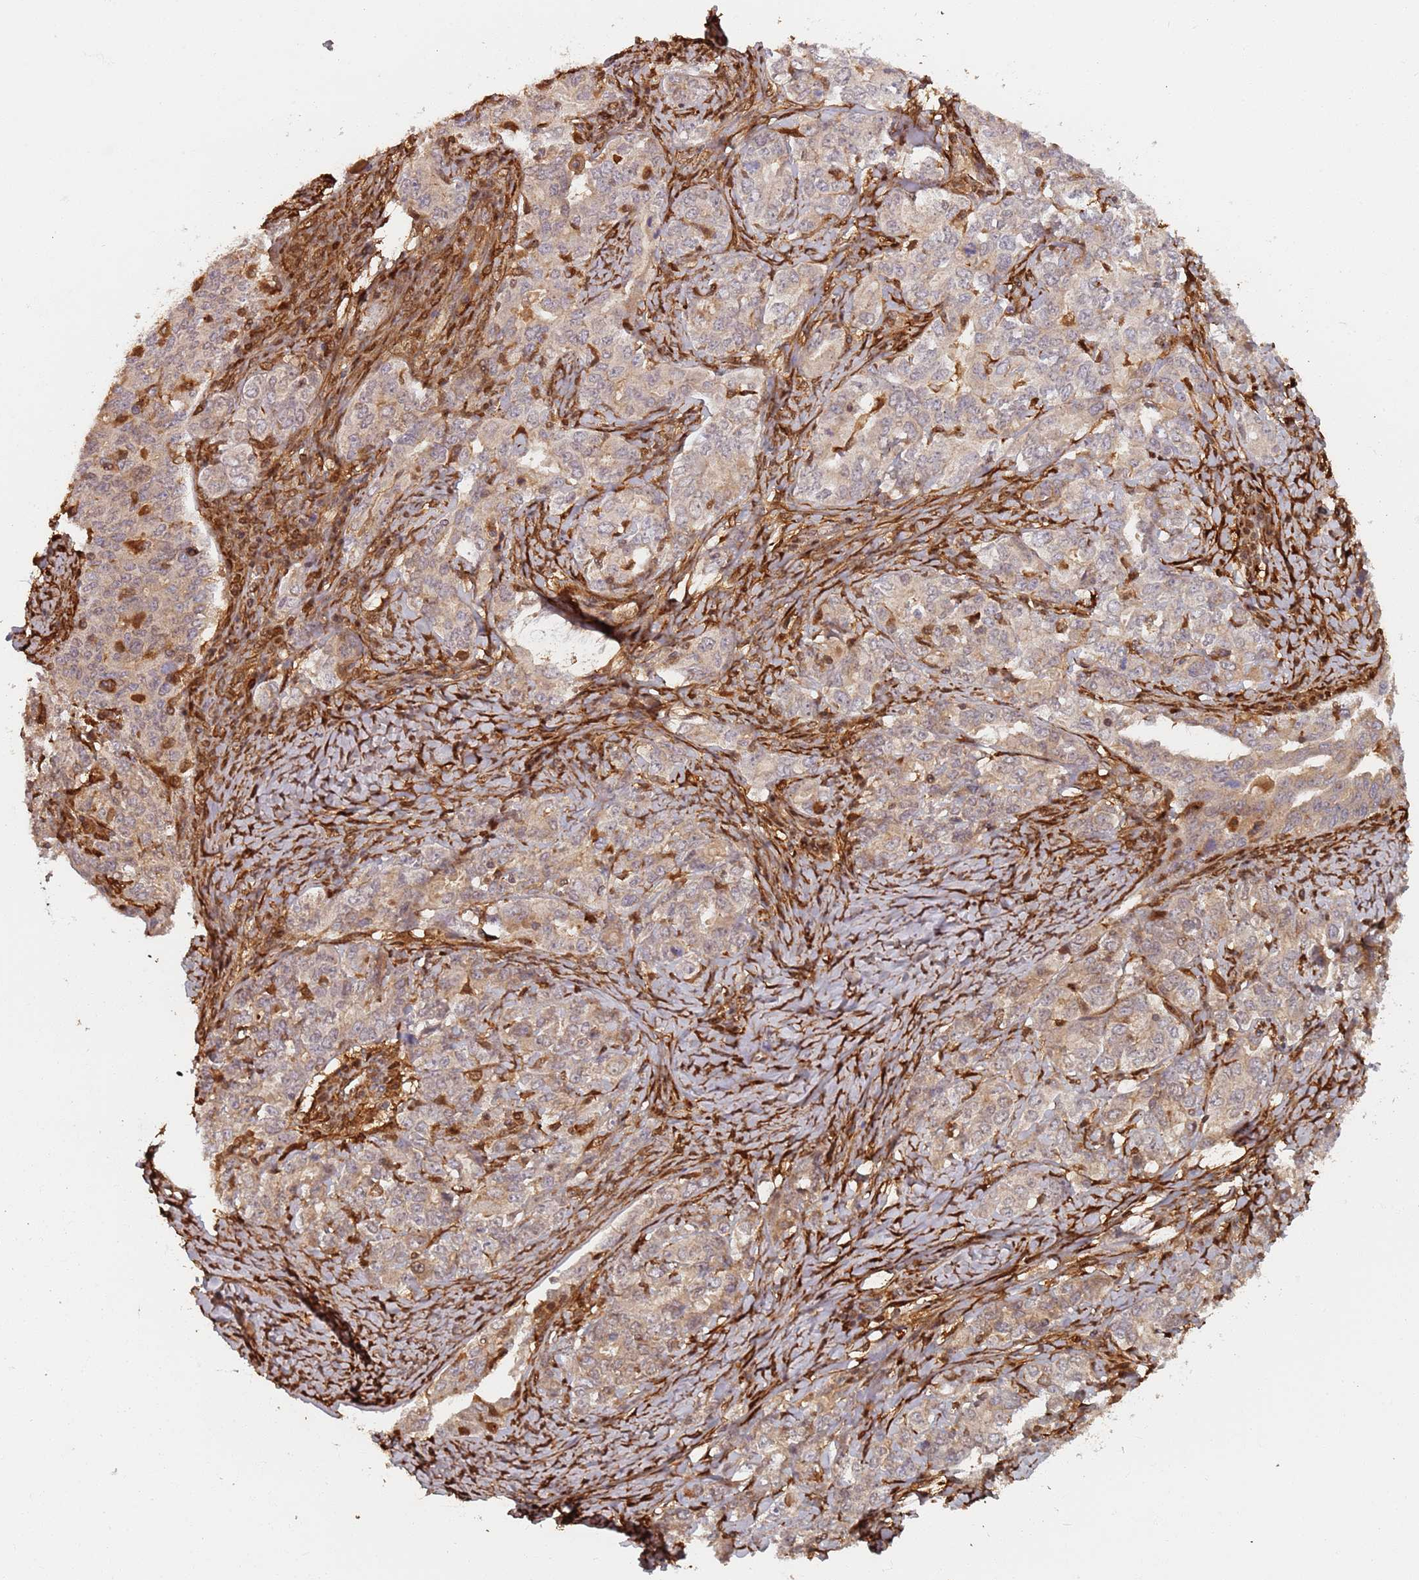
{"staining": {"intensity": "weak", "quantity": "25%-75%", "location": "cytoplasmic/membranous"}, "tissue": "ovarian cancer", "cell_type": "Tumor cells", "image_type": "cancer", "snomed": [{"axis": "morphology", "description": "Carcinoma, endometroid"}, {"axis": "topography", "description": "Ovary"}], "caption": "Immunohistochemistry (IHC) image of ovarian cancer stained for a protein (brown), which displays low levels of weak cytoplasmic/membranous expression in about 25%-75% of tumor cells.", "gene": "SDCCAG8", "patient": {"sex": "female", "age": 62}}